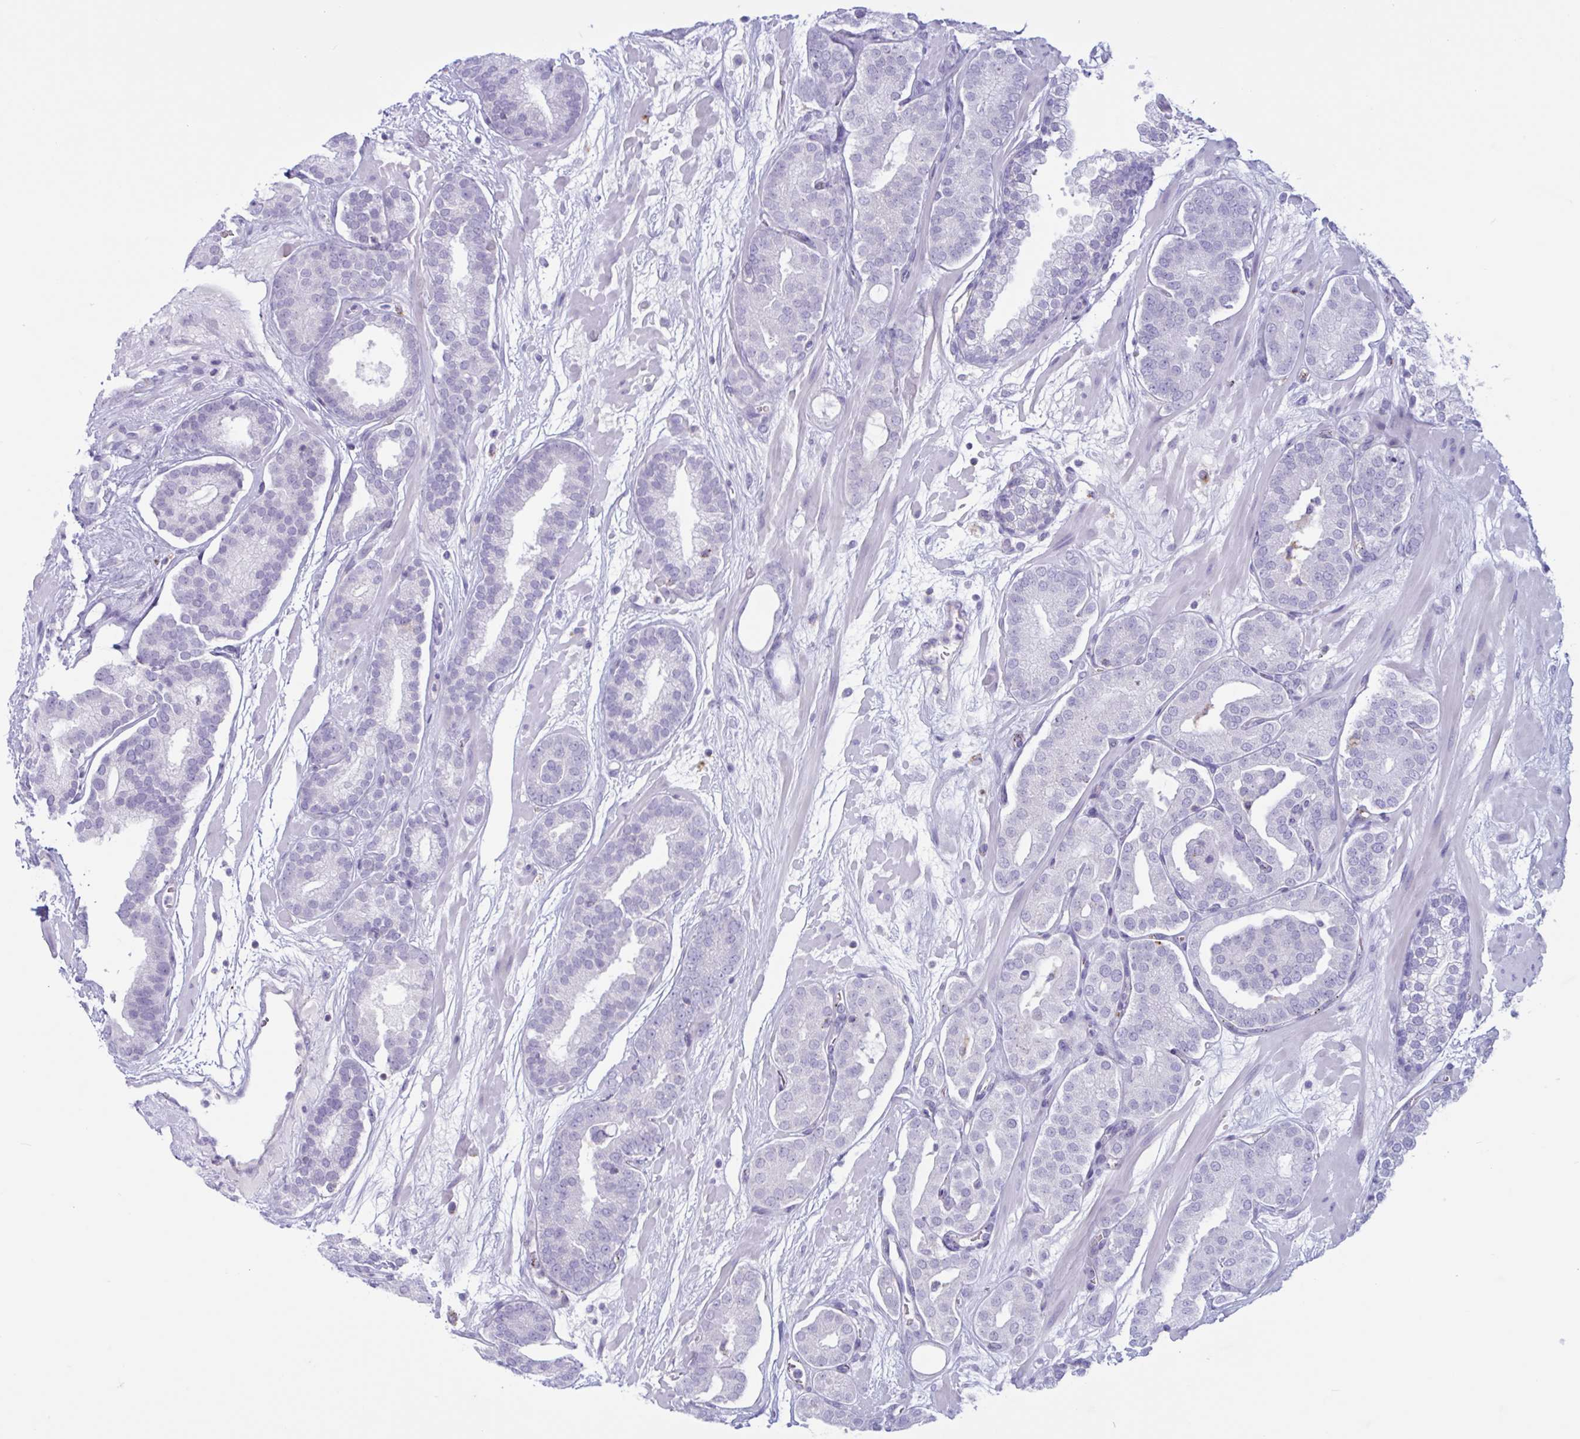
{"staining": {"intensity": "negative", "quantity": "none", "location": "none"}, "tissue": "prostate cancer", "cell_type": "Tumor cells", "image_type": "cancer", "snomed": [{"axis": "morphology", "description": "Adenocarcinoma, High grade"}, {"axis": "topography", "description": "Prostate"}], "caption": "Tumor cells show no significant positivity in prostate cancer (adenocarcinoma (high-grade)).", "gene": "XCL1", "patient": {"sex": "male", "age": 66}}